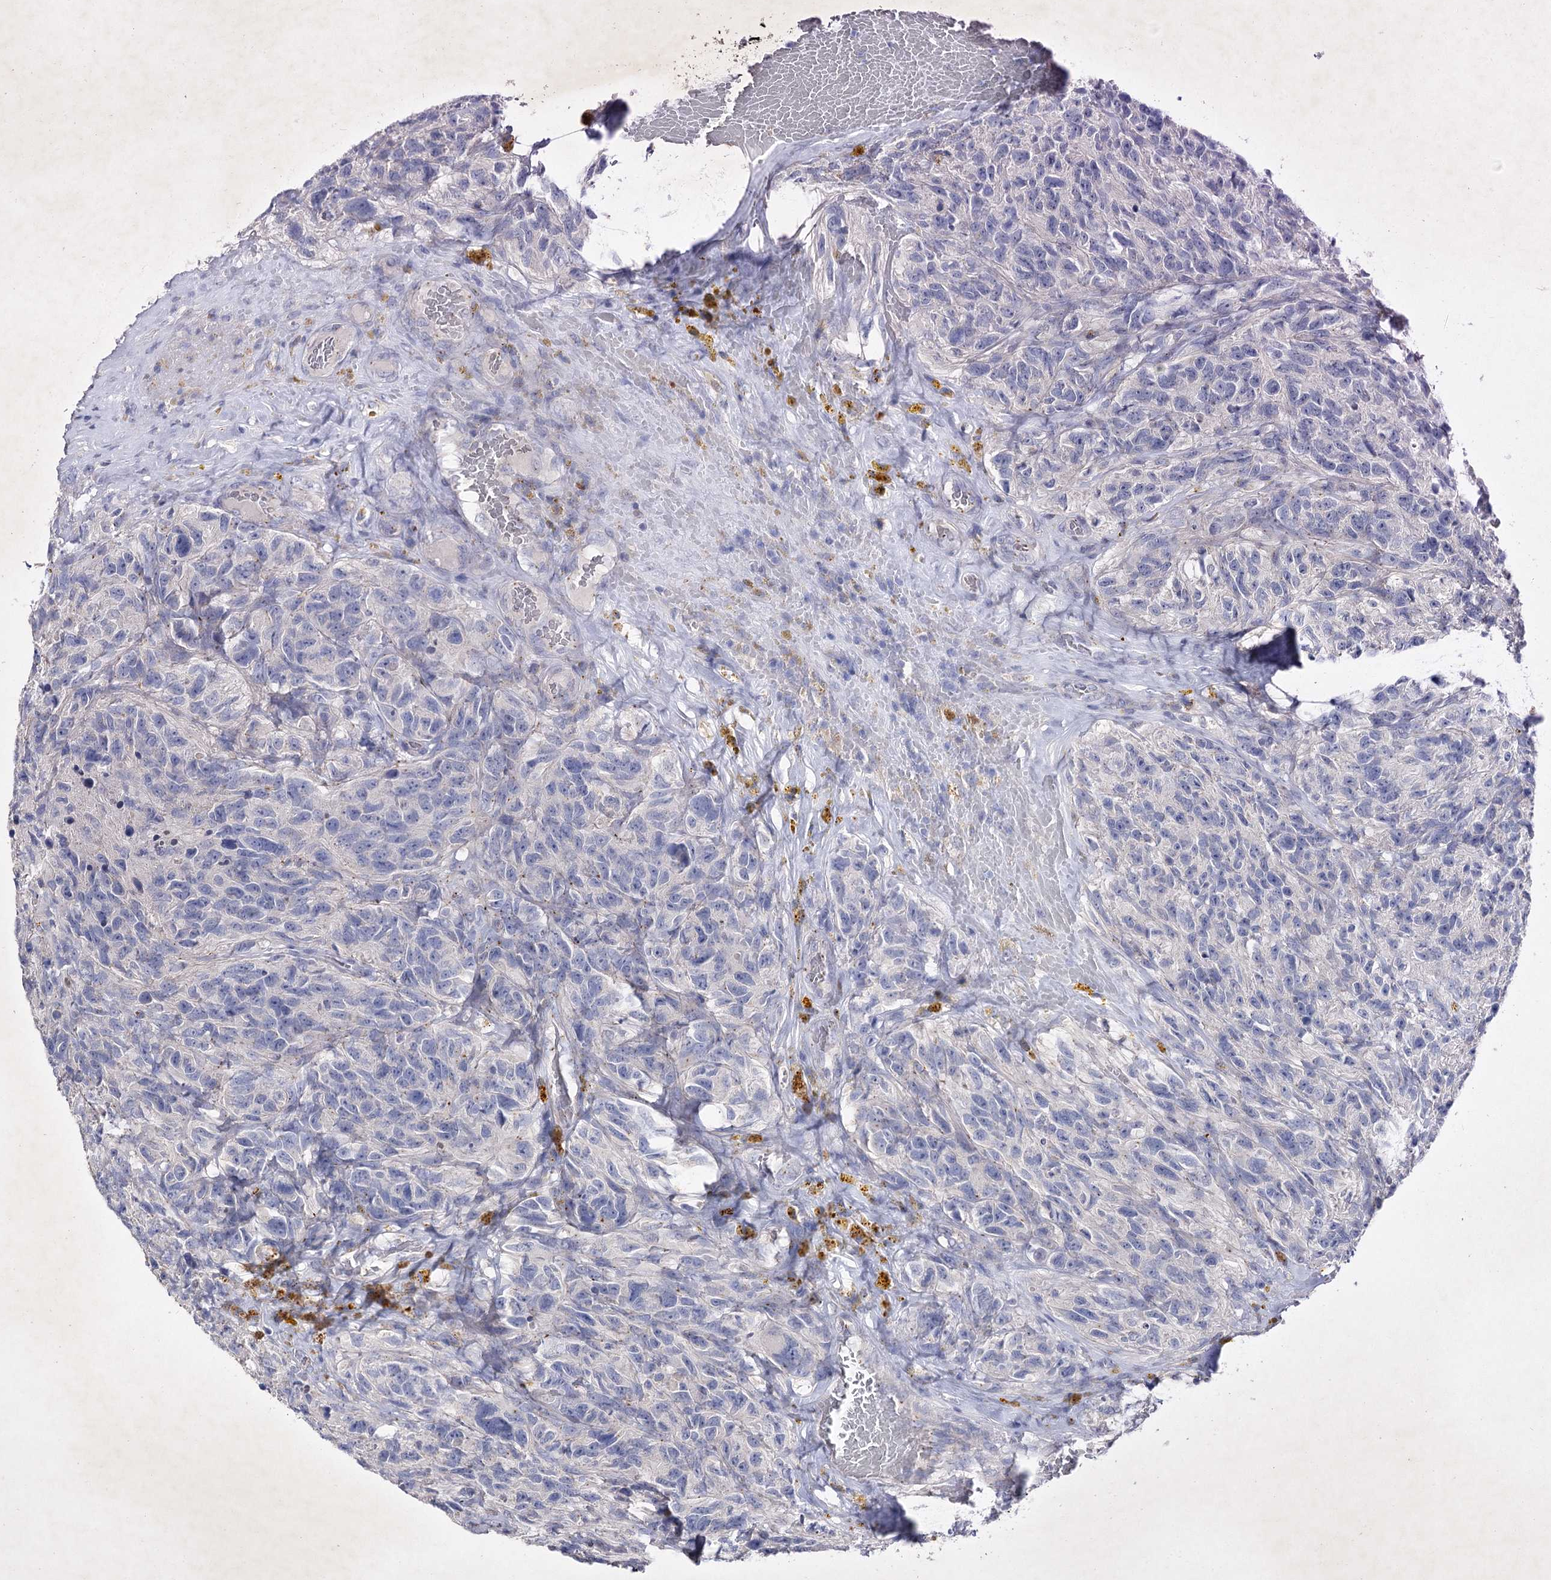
{"staining": {"intensity": "negative", "quantity": "none", "location": "none"}, "tissue": "glioma", "cell_type": "Tumor cells", "image_type": "cancer", "snomed": [{"axis": "morphology", "description": "Glioma, malignant, High grade"}, {"axis": "topography", "description": "Brain"}], "caption": "An immunohistochemistry (IHC) micrograph of malignant glioma (high-grade) is shown. There is no staining in tumor cells of malignant glioma (high-grade).", "gene": "COX15", "patient": {"sex": "male", "age": 69}}